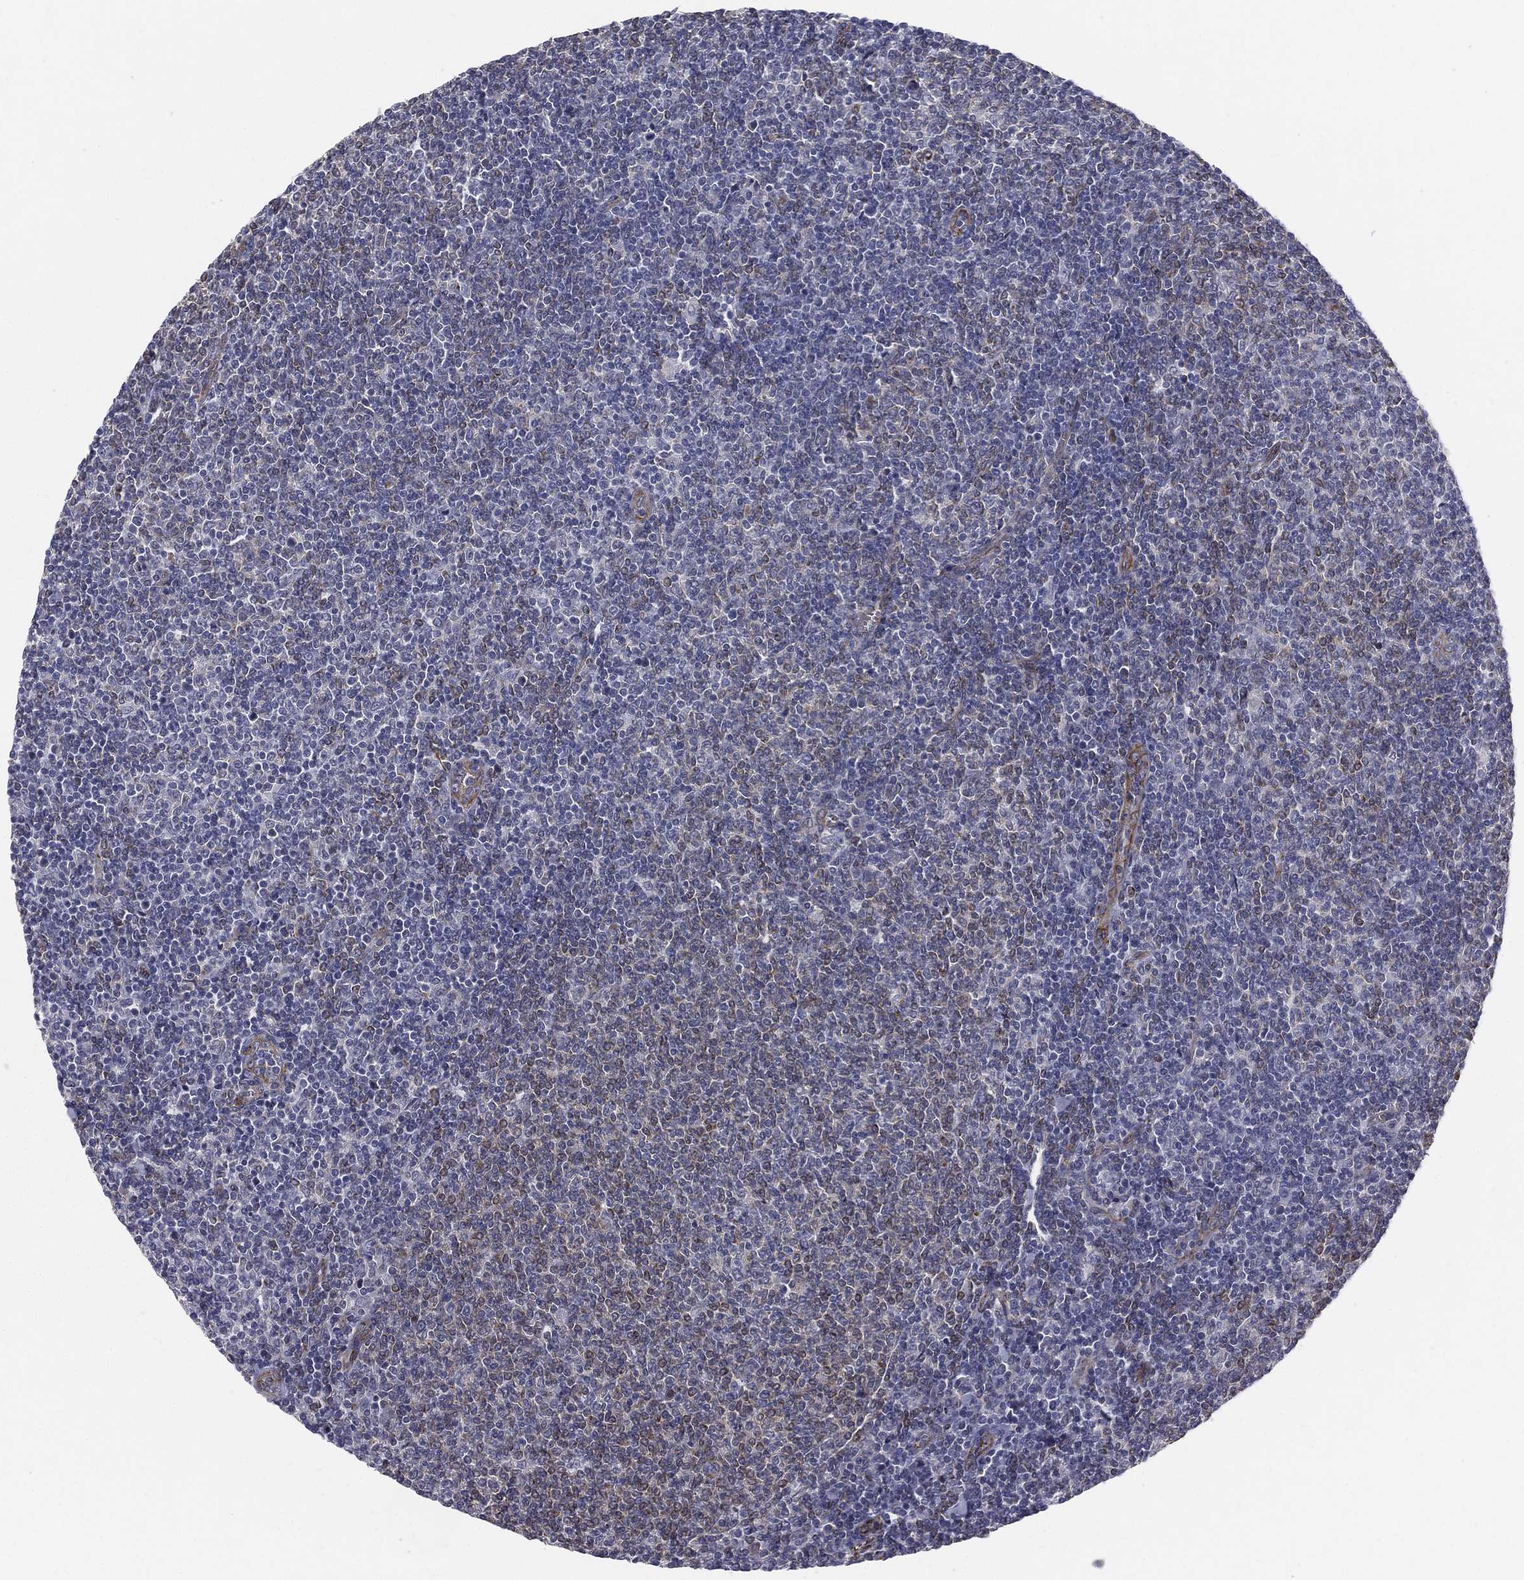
{"staining": {"intensity": "negative", "quantity": "none", "location": "none"}, "tissue": "lymphoma", "cell_type": "Tumor cells", "image_type": "cancer", "snomed": [{"axis": "morphology", "description": "Malignant lymphoma, non-Hodgkin's type, Low grade"}, {"axis": "topography", "description": "Lymph node"}], "caption": "DAB immunohistochemical staining of malignant lymphoma, non-Hodgkin's type (low-grade) demonstrates no significant staining in tumor cells.", "gene": "LRRC56", "patient": {"sex": "male", "age": 52}}